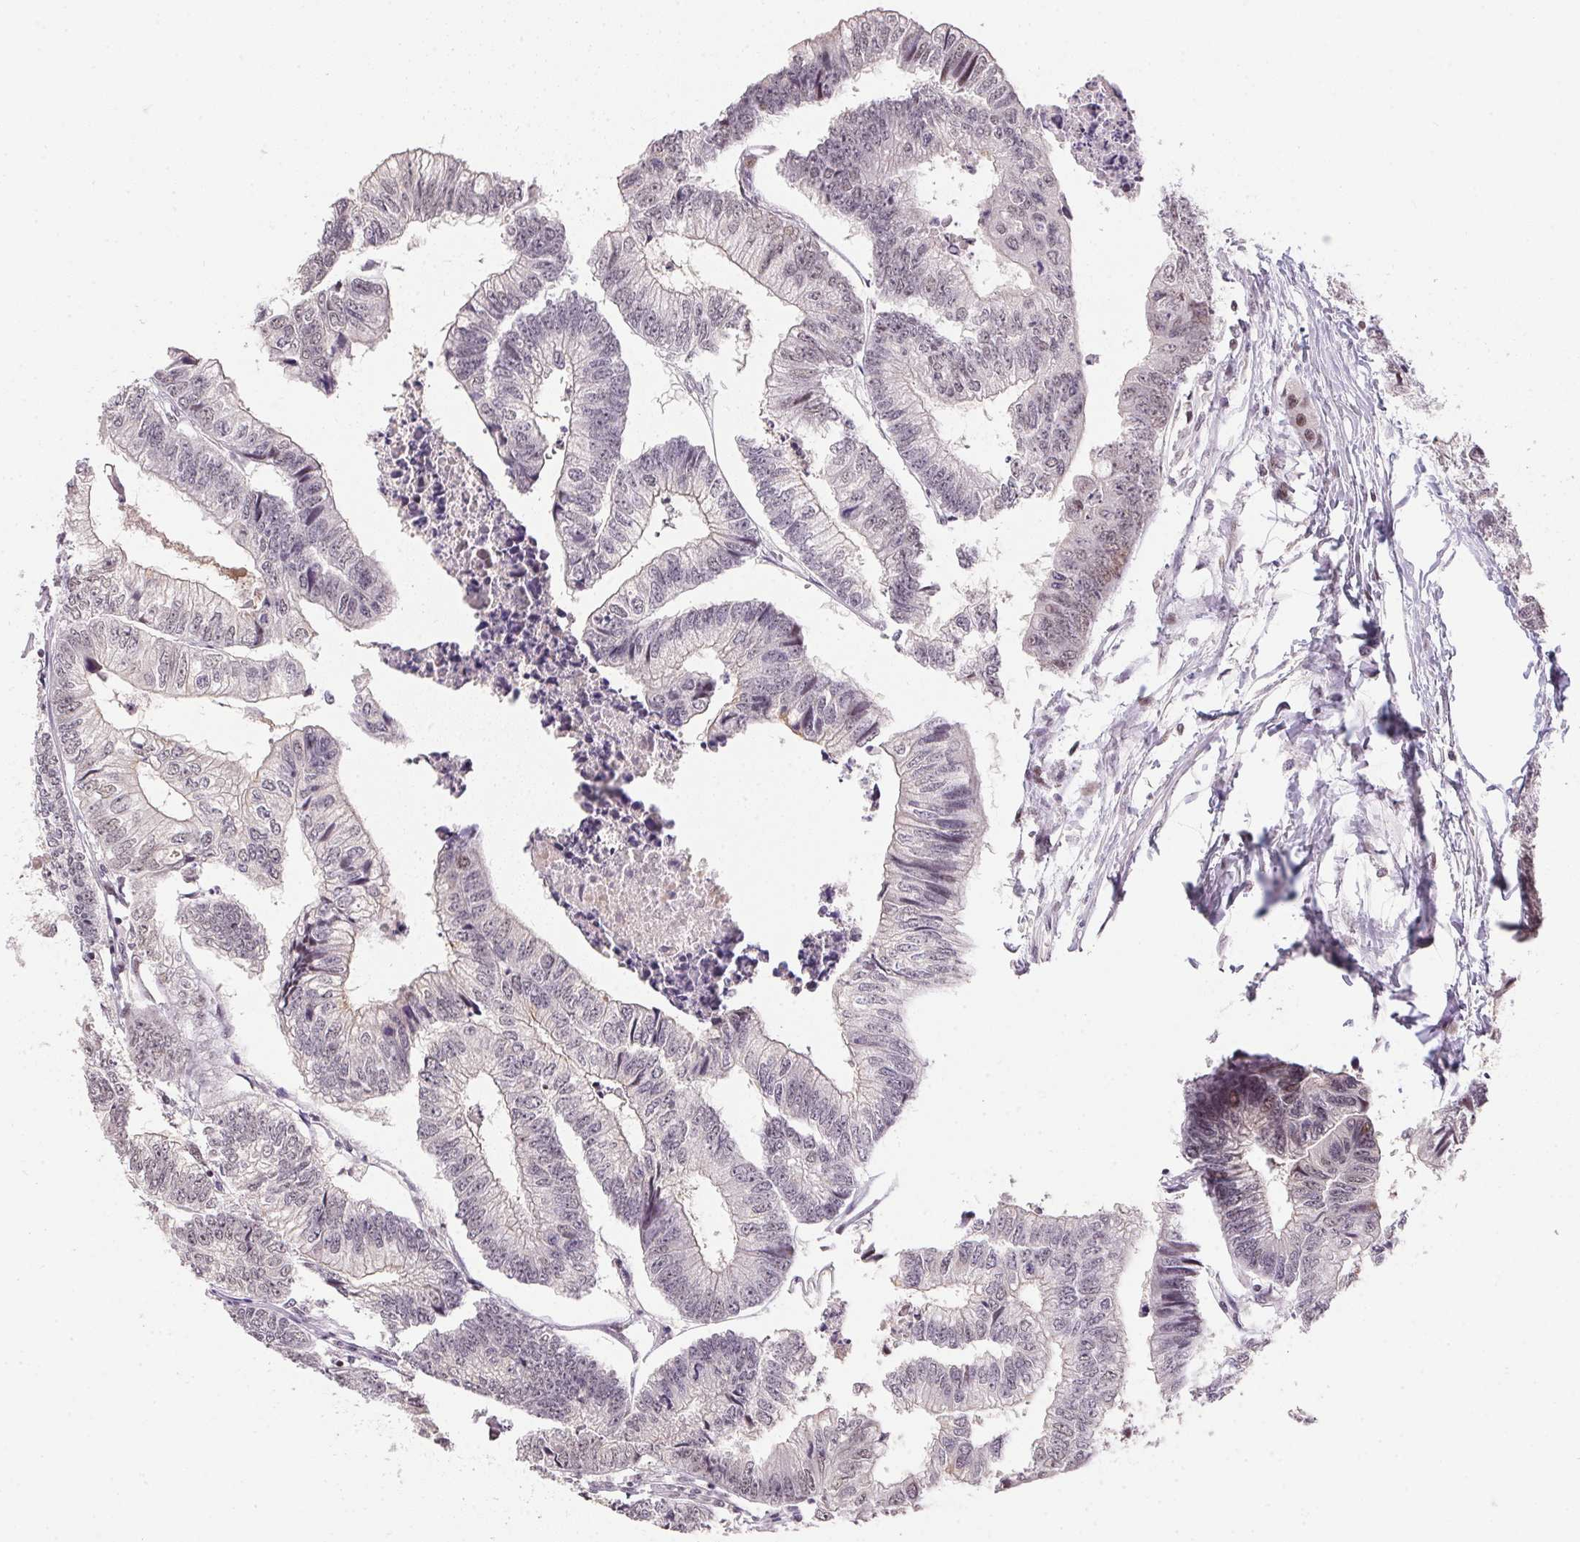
{"staining": {"intensity": "weak", "quantity": "25%-75%", "location": "nuclear"}, "tissue": "colorectal cancer", "cell_type": "Tumor cells", "image_type": "cancer", "snomed": [{"axis": "morphology", "description": "Adenocarcinoma, NOS"}, {"axis": "topography", "description": "Rectum"}], "caption": "Immunohistochemistry image of colorectal cancer (adenocarcinoma) stained for a protein (brown), which exhibits low levels of weak nuclear staining in about 25%-75% of tumor cells.", "gene": "KDM4D", "patient": {"sex": "male", "age": 63}}